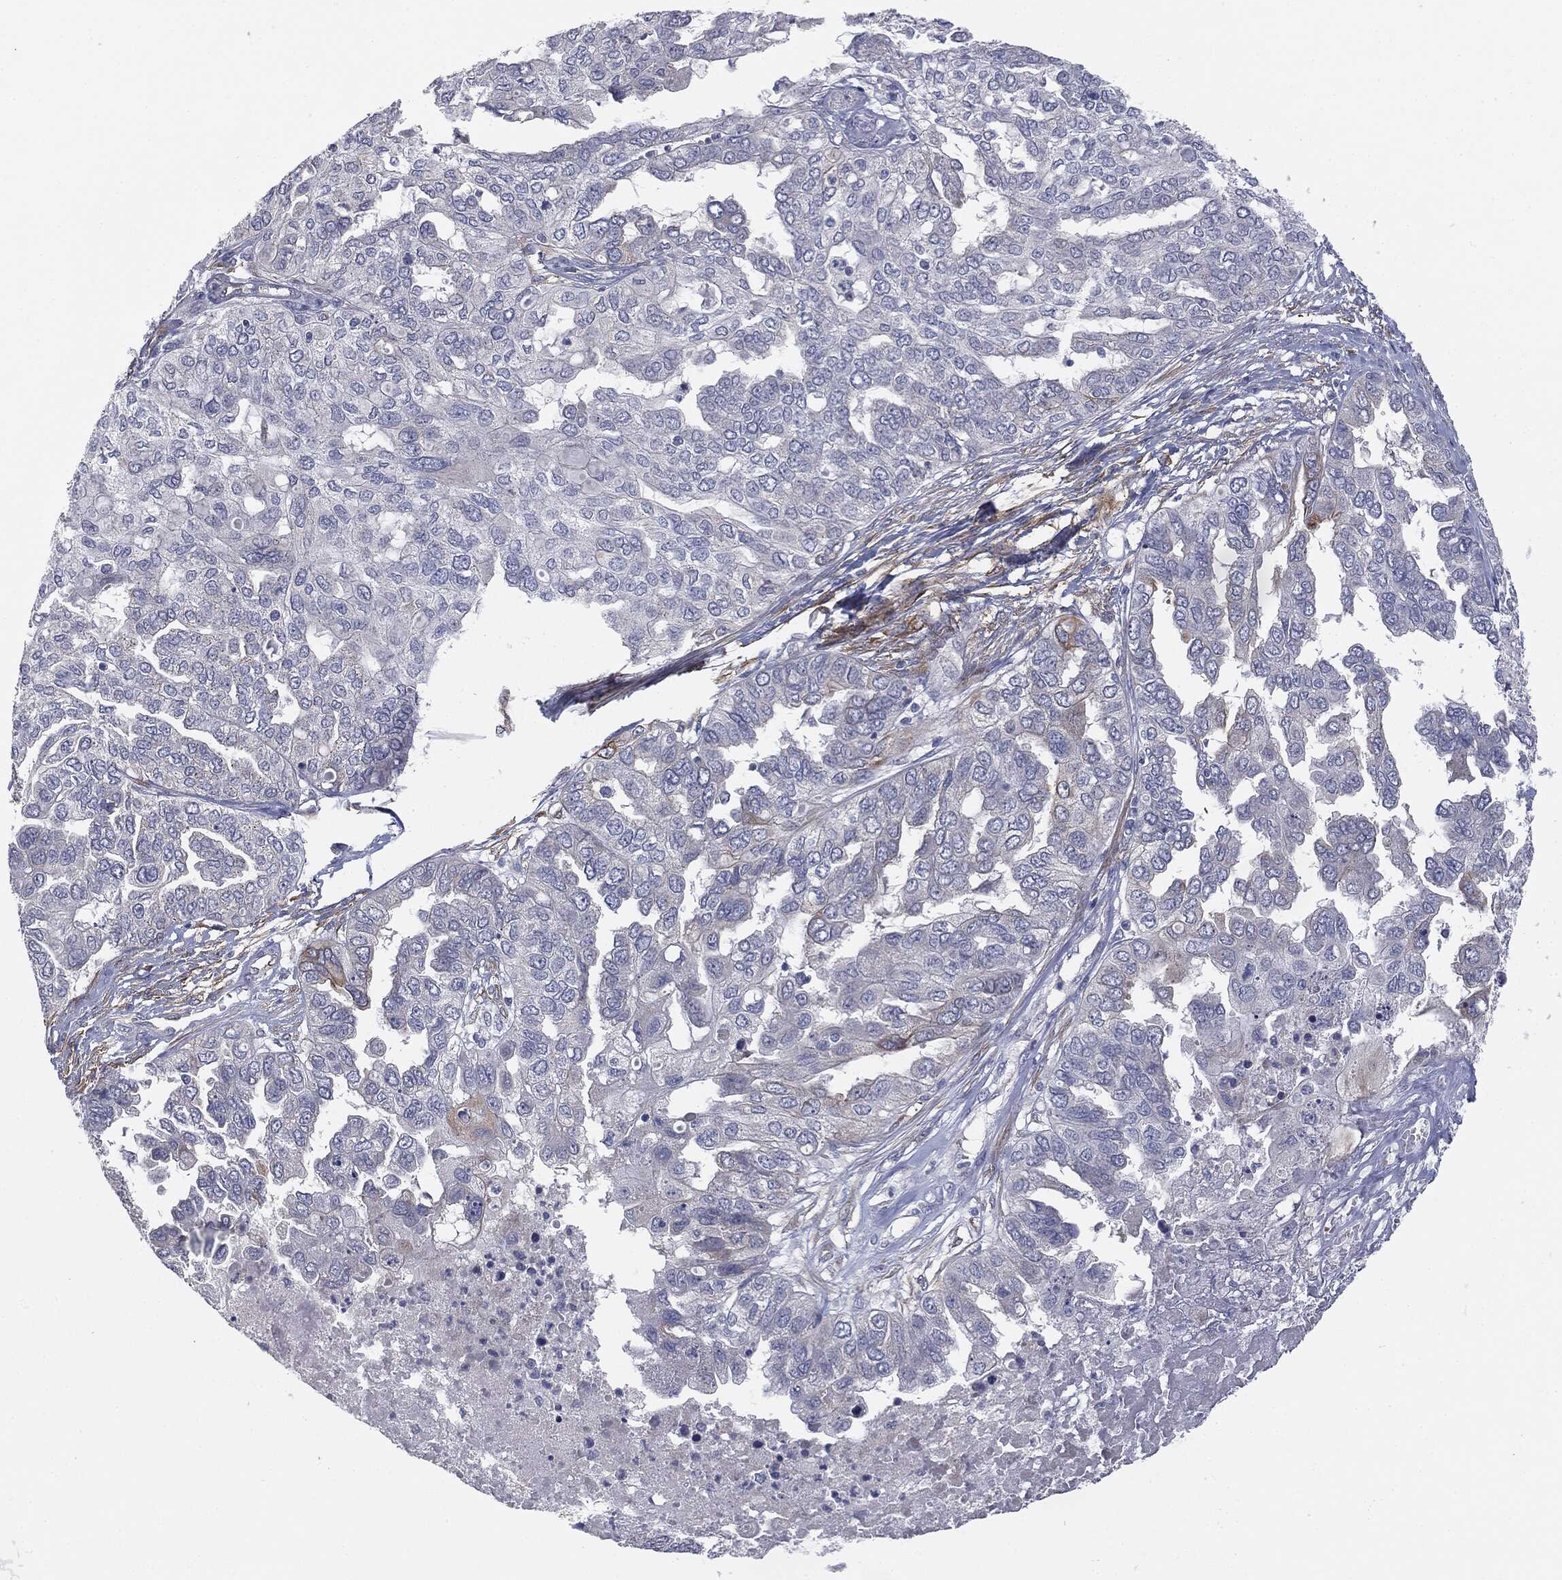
{"staining": {"intensity": "negative", "quantity": "none", "location": "none"}, "tissue": "ovarian cancer", "cell_type": "Tumor cells", "image_type": "cancer", "snomed": [{"axis": "morphology", "description": "Cystadenocarcinoma, serous, NOS"}, {"axis": "topography", "description": "Ovary"}], "caption": "Immunohistochemistry photomicrograph of neoplastic tissue: ovarian cancer (serous cystadenocarcinoma) stained with DAB (3,3'-diaminobenzidine) reveals no significant protein staining in tumor cells.", "gene": "KRT5", "patient": {"sex": "female", "age": 53}}